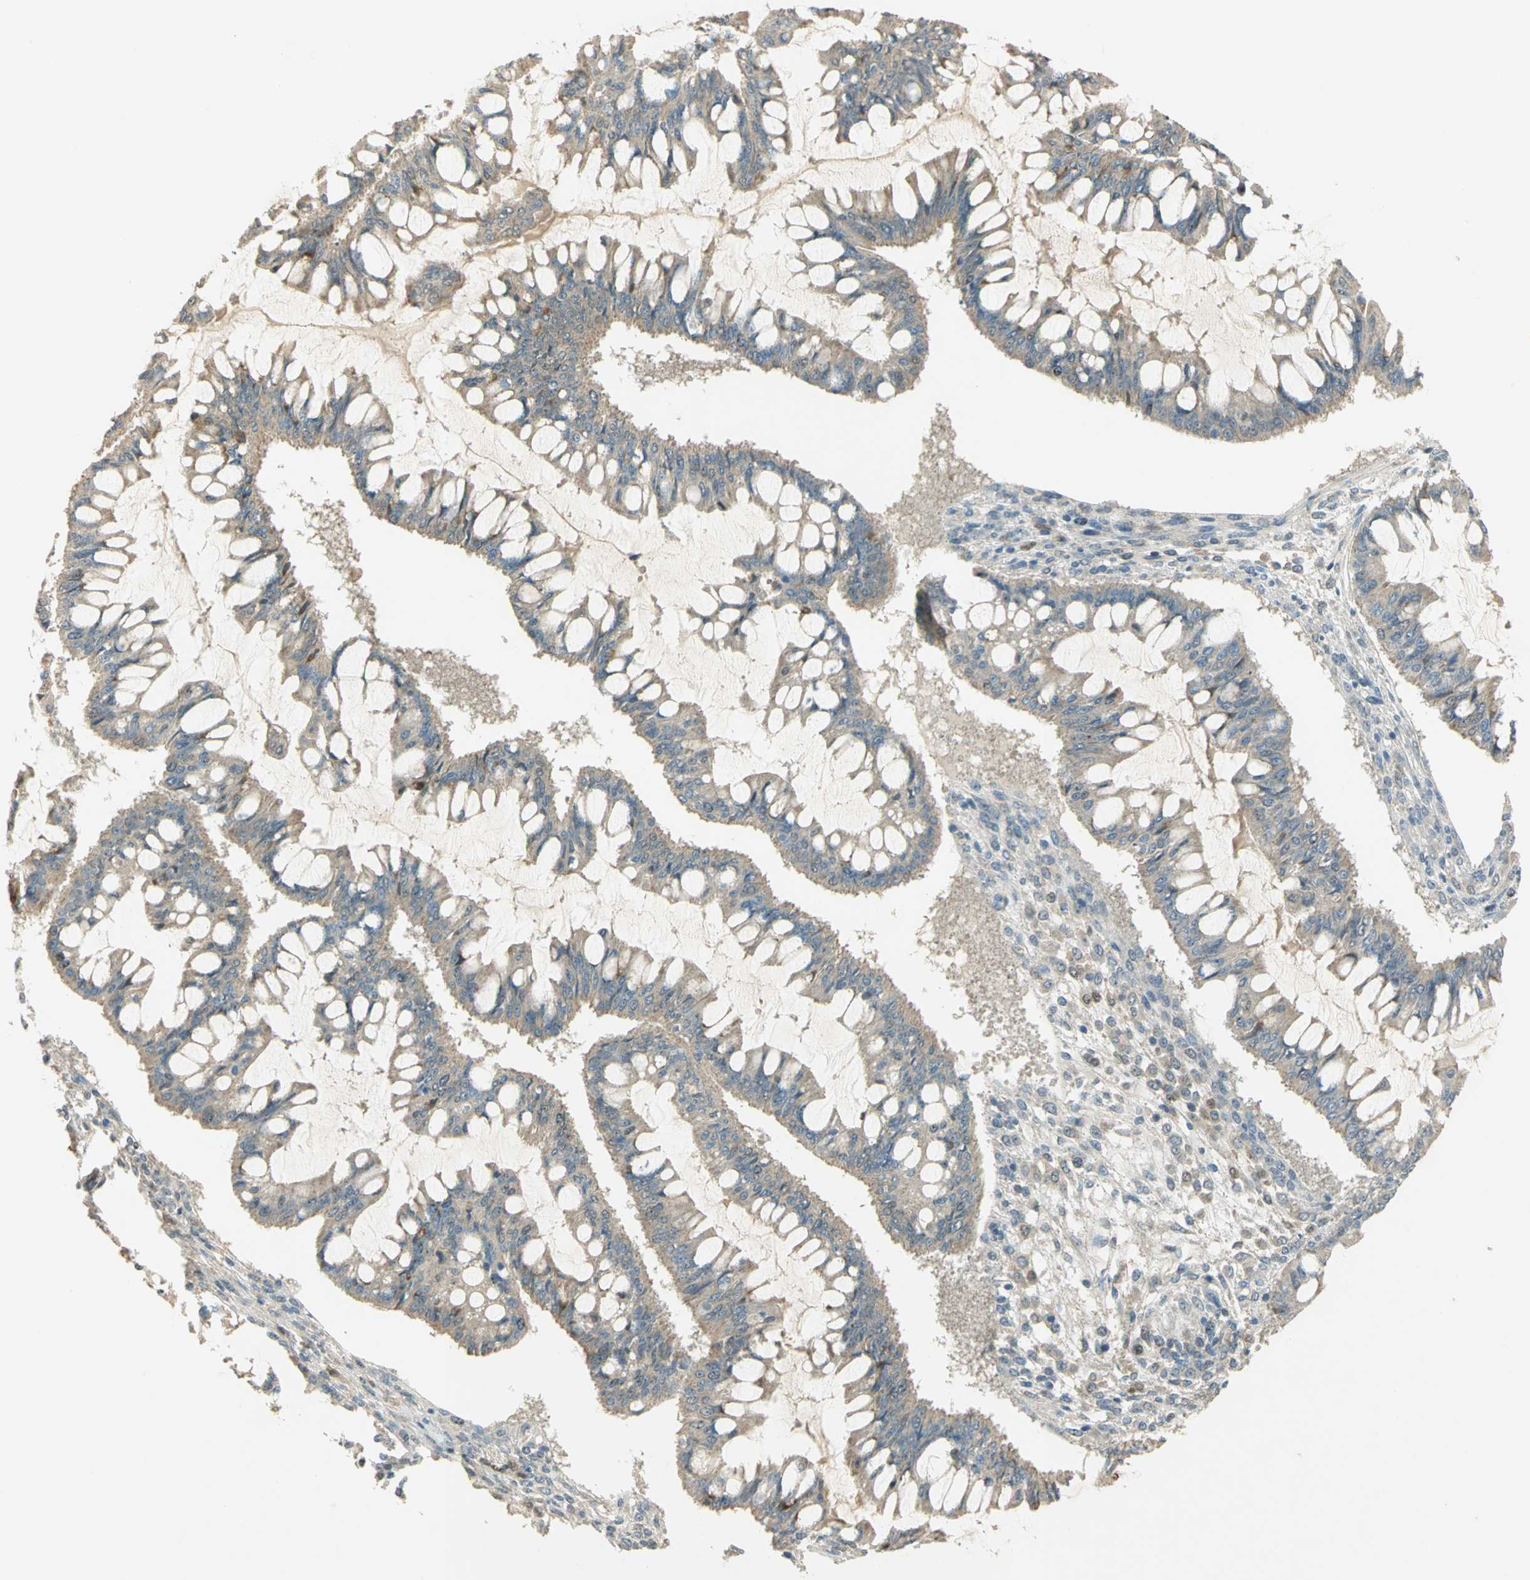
{"staining": {"intensity": "moderate", "quantity": ">75%", "location": "cytoplasmic/membranous"}, "tissue": "ovarian cancer", "cell_type": "Tumor cells", "image_type": "cancer", "snomed": [{"axis": "morphology", "description": "Cystadenocarcinoma, mucinous, NOS"}, {"axis": "topography", "description": "Ovary"}], "caption": "Immunohistochemical staining of ovarian cancer (mucinous cystadenocarcinoma) reveals medium levels of moderate cytoplasmic/membranous protein staining in about >75% of tumor cells.", "gene": "BIRC2", "patient": {"sex": "female", "age": 73}}